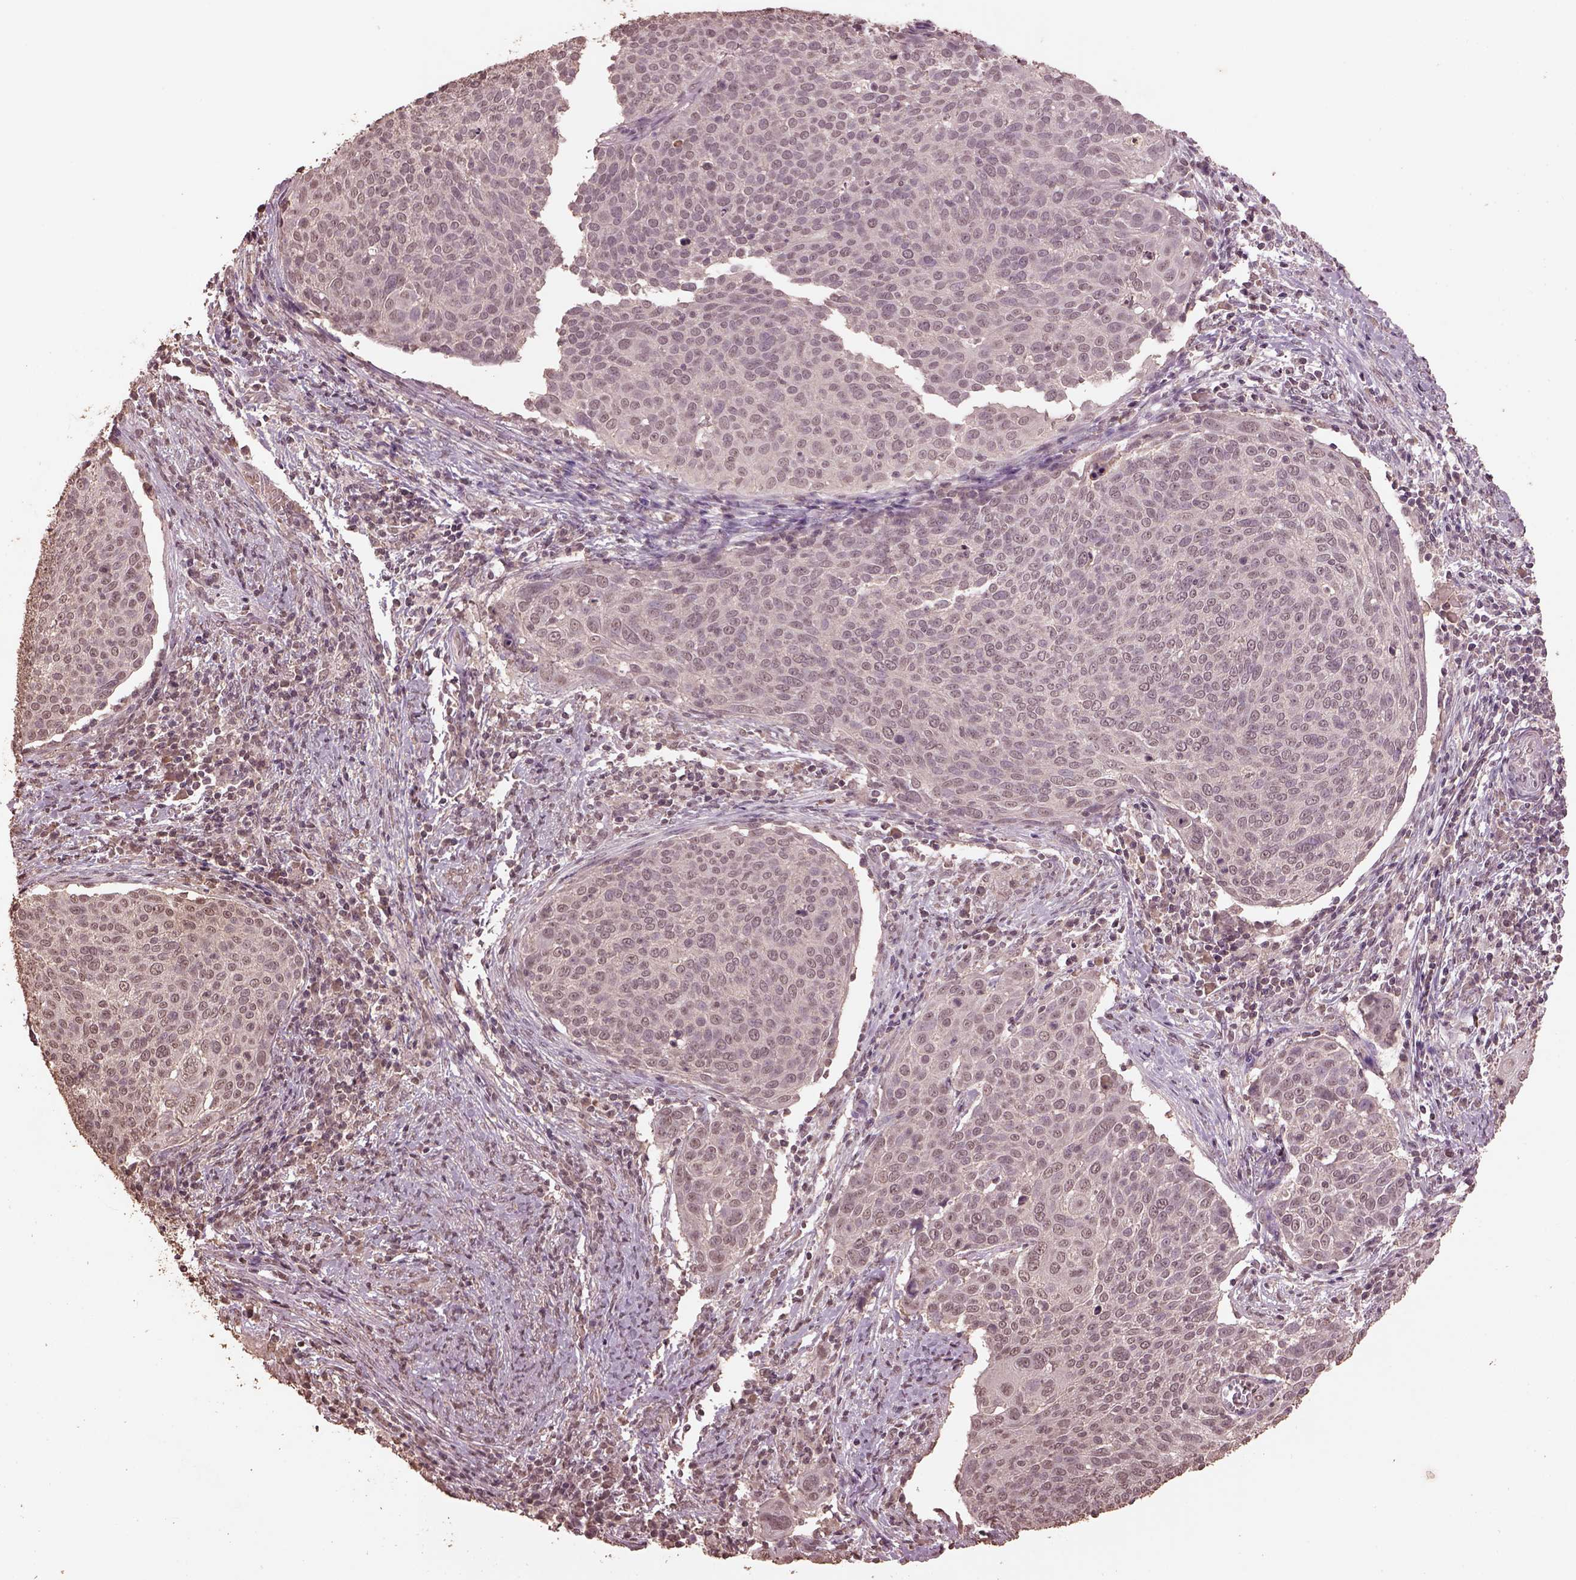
{"staining": {"intensity": "negative", "quantity": "none", "location": "none"}, "tissue": "cervical cancer", "cell_type": "Tumor cells", "image_type": "cancer", "snomed": [{"axis": "morphology", "description": "Squamous cell carcinoma, NOS"}, {"axis": "topography", "description": "Cervix"}], "caption": "Photomicrograph shows no significant protein expression in tumor cells of cervical cancer.", "gene": "CPT1C", "patient": {"sex": "female", "age": 39}}